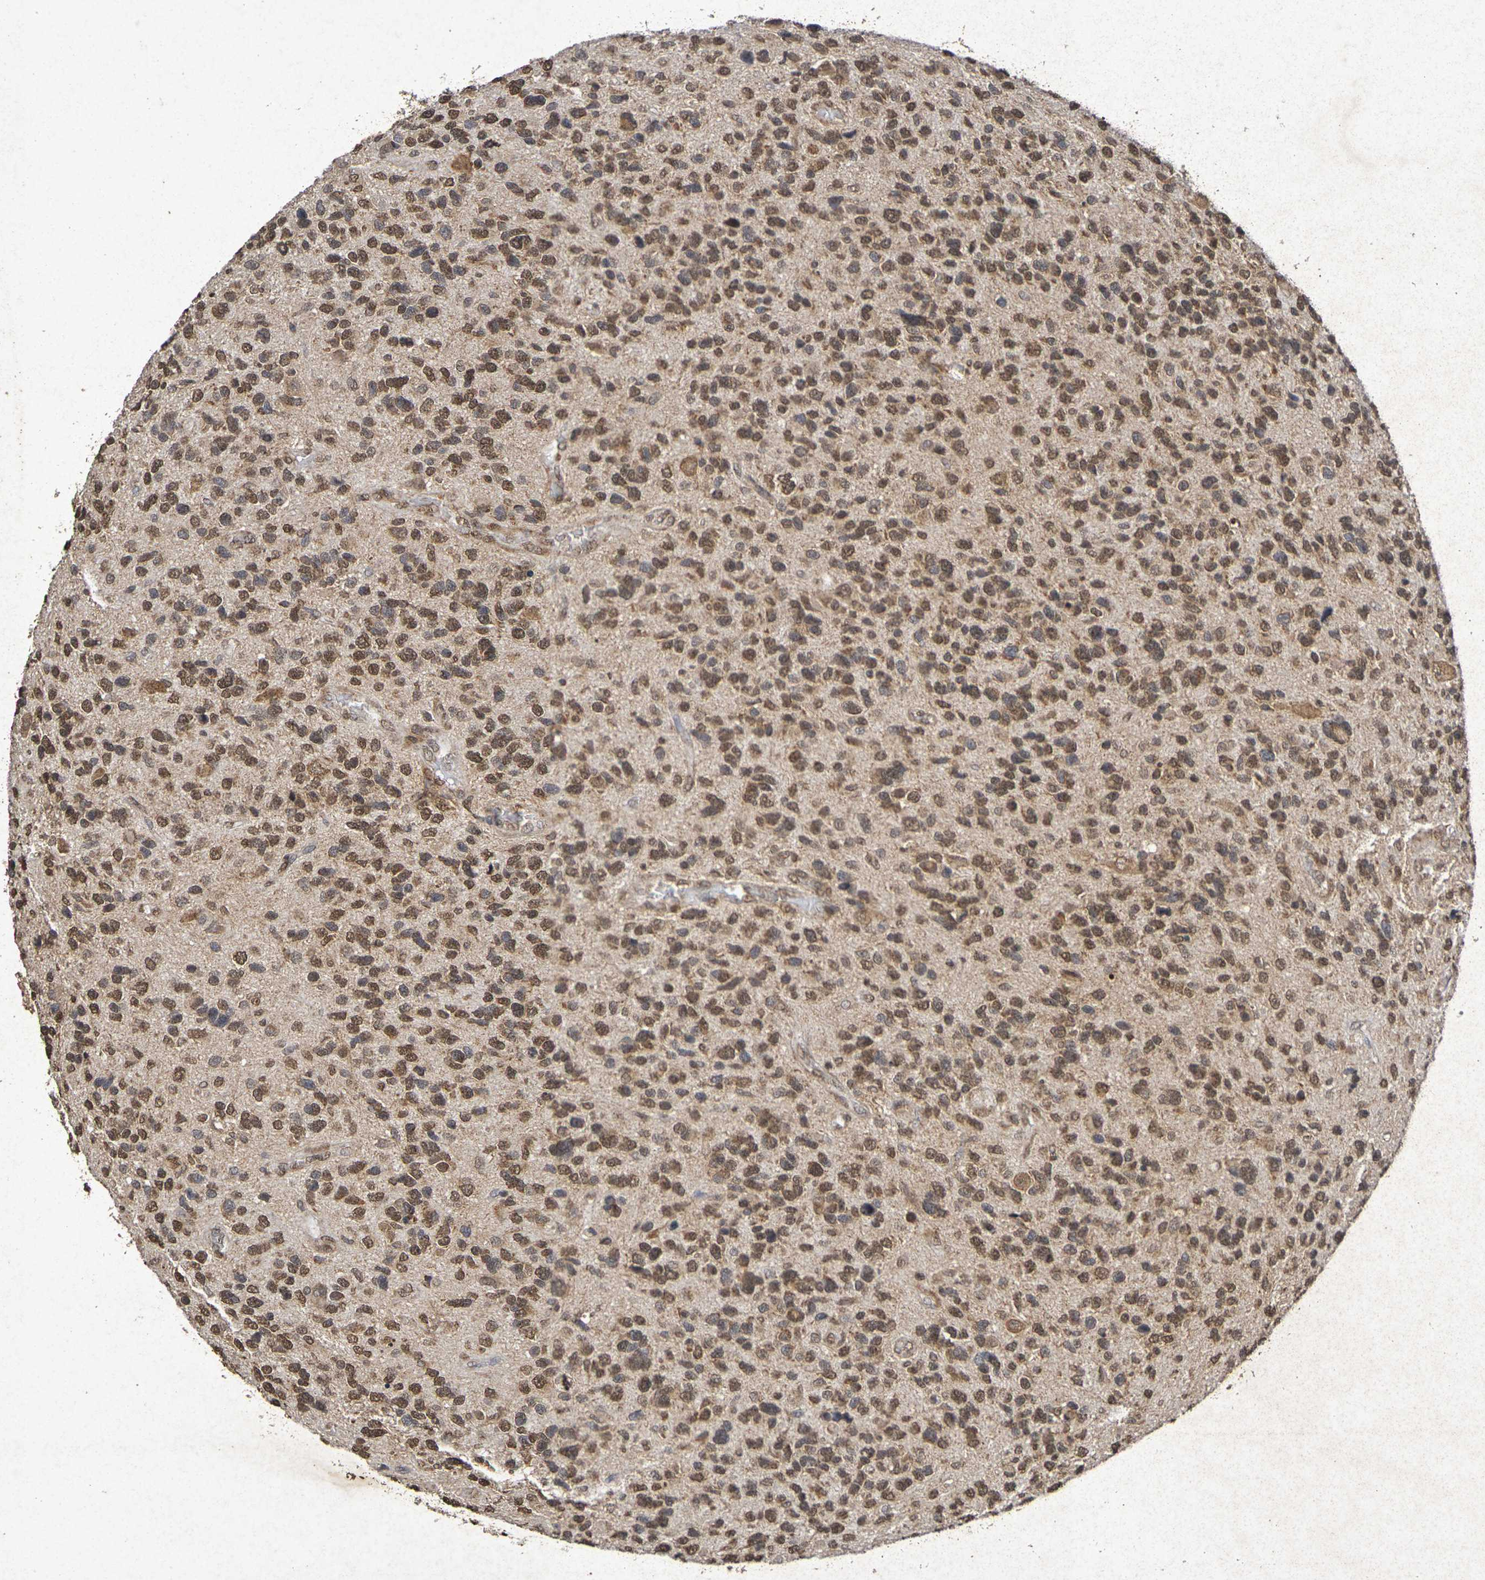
{"staining": {"intensity": "moderate", "quantity": ">75%", "location": "cytoplasmic/membranous,nuclear"}, "tissue": "glioma", "cell_type": "Tumor cells", "image_type": "cancer", "snomed": [{"axis": "morphology", "description": "Glioma, malignant, High grade"}, {"axis": "topography", "description": "Brain"}], "caption": "IHC of glioma shows medium levels of moderate cytoplasmic/membranous and nuclear expression in approximately >75% of tumor cells.", "gene": "GUCY1A2", "patient": {"sex": "female", "age": 58}}